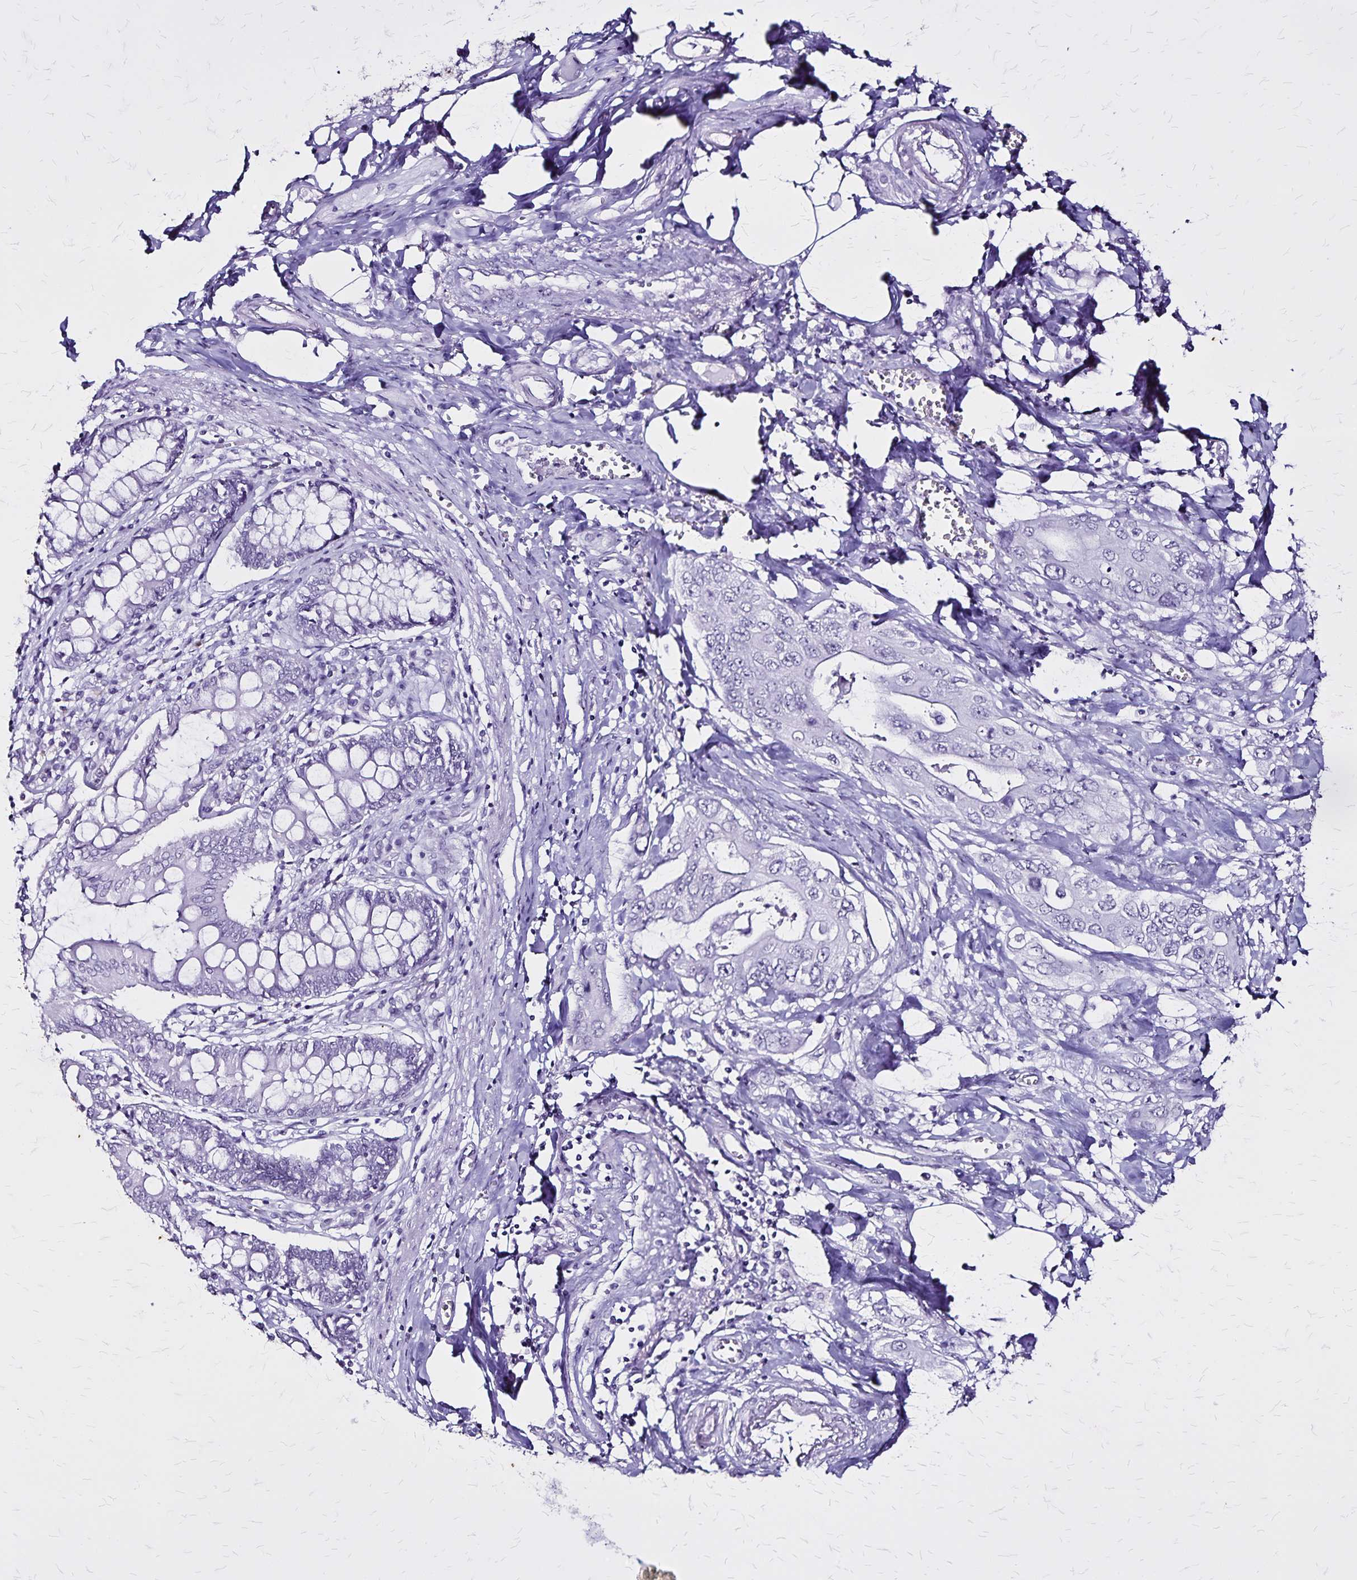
{"staining": {"intensity": "negative", "quantity": "none", "location": "none"}, "tissue": "pancreatic cancer", "cell_type": "Tumor cells", "image_type": "cancer", "snomed": [{"axis": "morphology", "description": "Adenocarcinoma, NOS"}, {"axis": "topography", "description": "Pancreas"}], "caption": "Immunohistochemistry micrograph of neoplastic tissue: pancreatic cancer (adenocarcinoma) stained with DAB (3,3'-diaminobenzidine) displays no significant protein staining in tumor cells. The staining is performed using DAB brown chromogen with nuclei counter-stained in using hematoxylin.", "gene": "KRT2", "patient": {"sex": "female", "age": 63}}